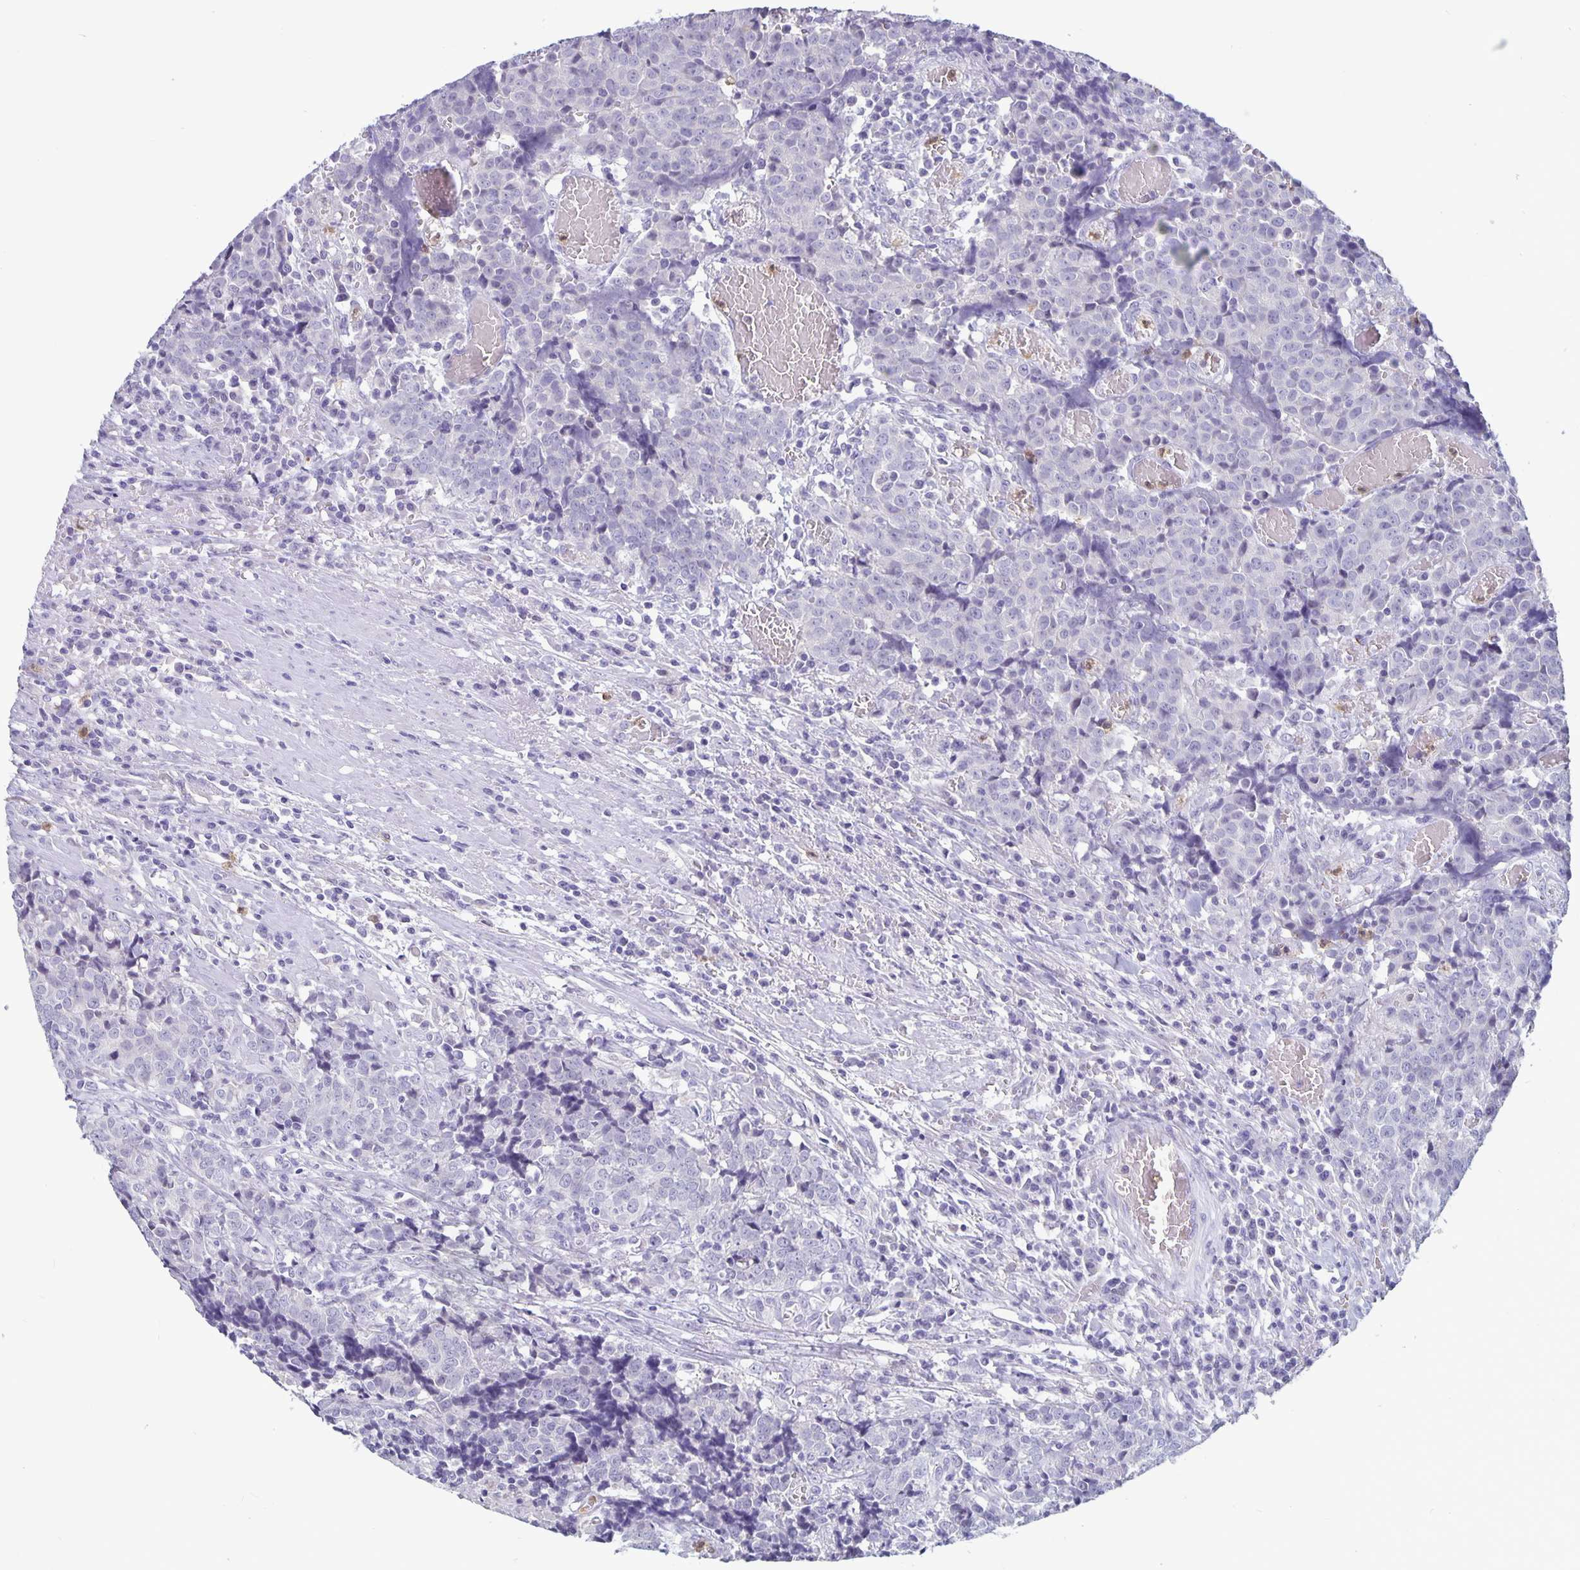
{"staining": {"intensity": "negative", "quantity": "none", "location": "none"}, "tissue": "prostate cancer", "cell_type": "Tumor cells", "image_type": "cancer", "snomed": [{"axis": "morphology", "description": "Adenocarcinoma, High grade"}, {"axis": "topography", "description": "Prostate and seminal vesicle, NOS"}], "caption": "Immunohistochemical staining of human prostate cancer displays no significant positivity in tumor cells. (Stains: DAB (3,3'-diaminobenzidine) IHC with hematoxylin counter stain, Microscopy: brightfield microscopy at high magnification).", "gene": "PLCB3", "patient": {"sex": "male", "age": 60}}